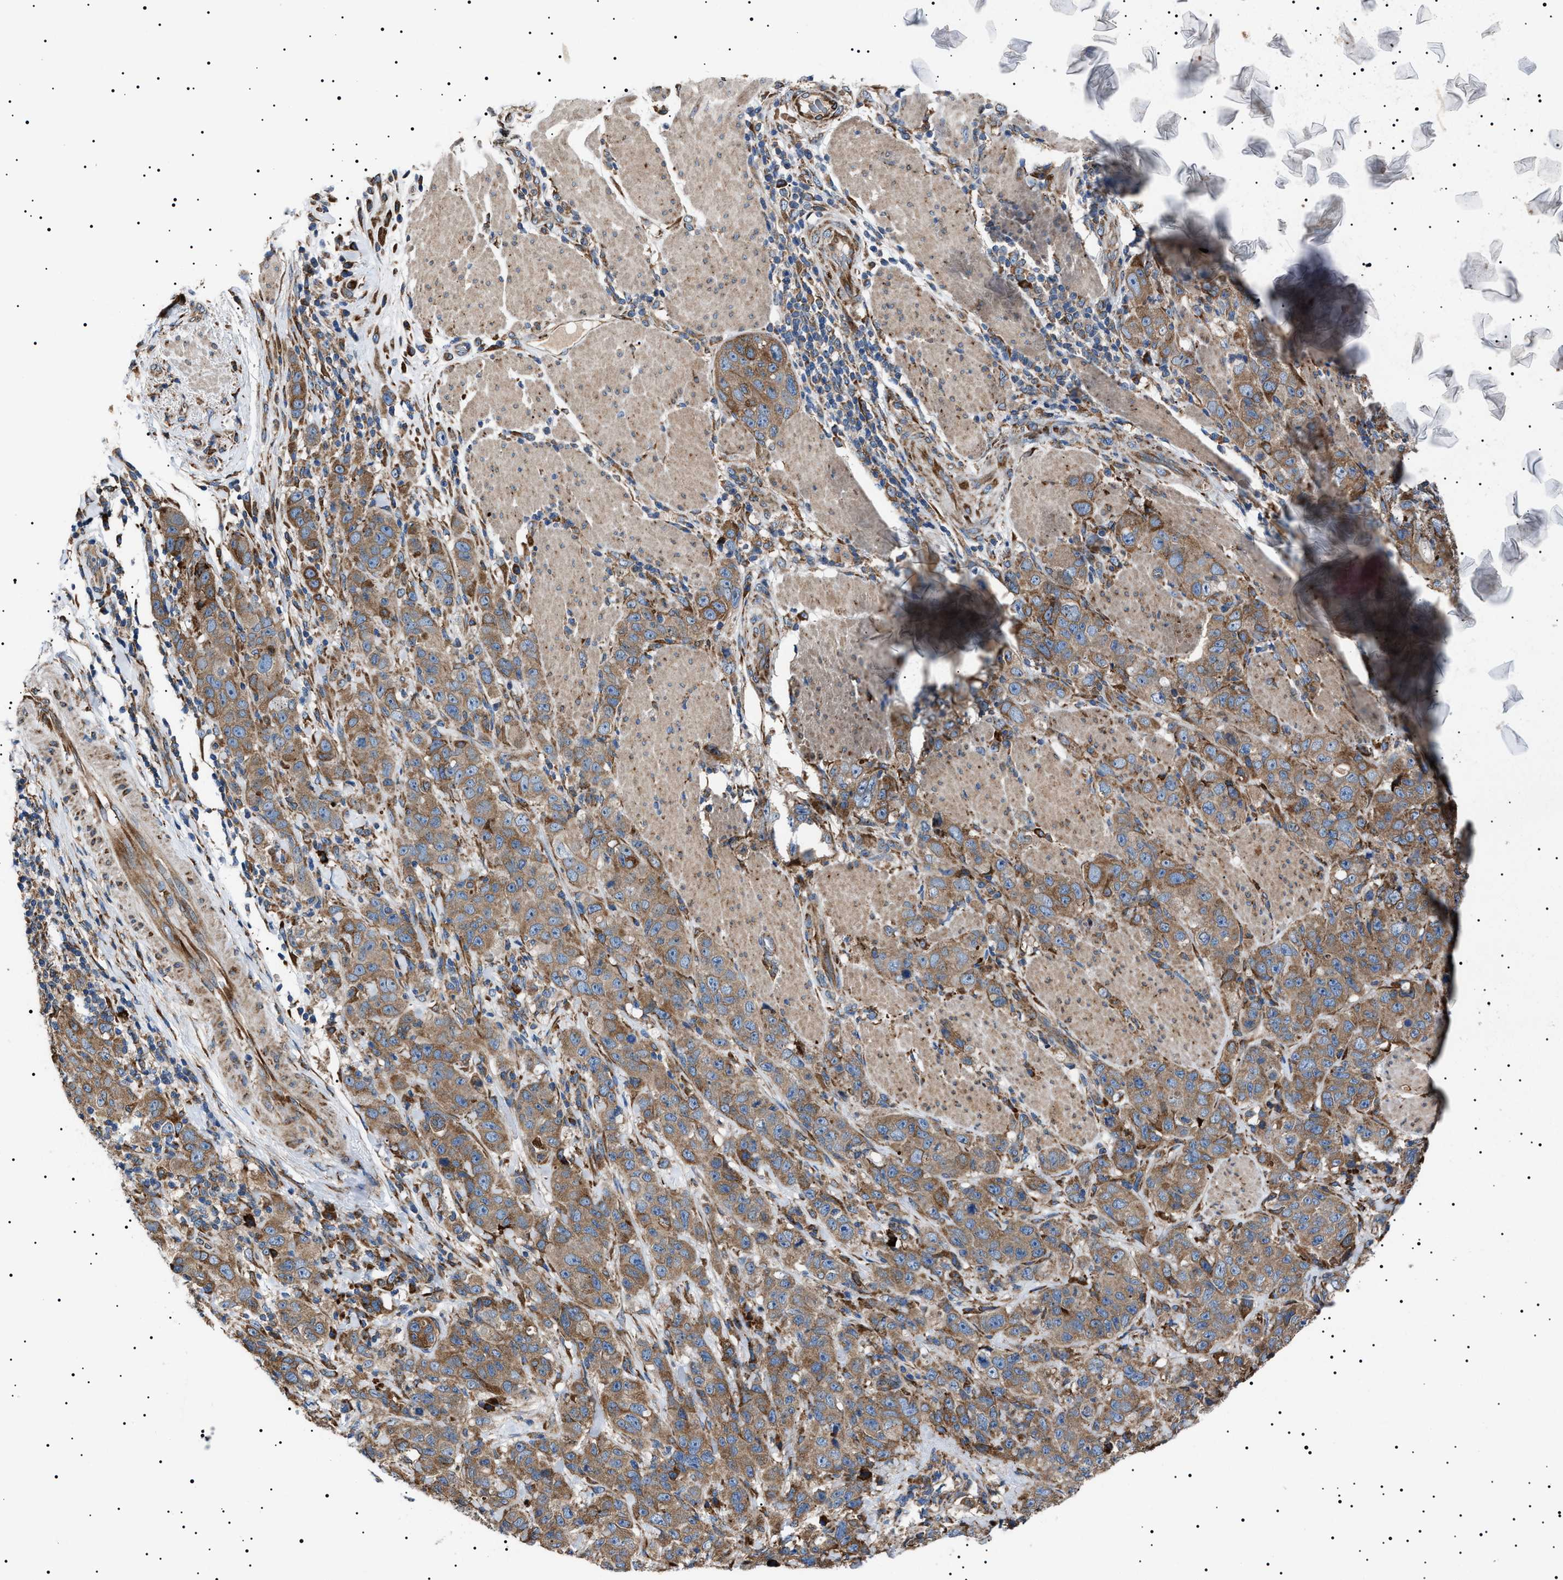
{"staining": {"intensity": "moderate", "quantity": ">75%", "location": "cytoplasmic/membranous"}, "tissue": "stomach cancer", "cell_type": "Tumor cells", "image_type": "cancer", "snomed": [{"axis": "morphology", "description": "Adenocarcinoma, NOS"}, {"axis": "topography", "description": "Stomach"}], "caption": "Immunohistochemistry (IHC) photomicrograph of neoplastic tissue: human stomach adenocarcinoma stained using immunohistochemistry (IHC) reveals medium levels of moderate protein expression localized specifically in the cytoplasmic/membranous of tumor cells, appearing as a cytoplasmic/membranous brown color.", "gene": "TOP1MT", "patient": {"sex": "male", "age": 48}}